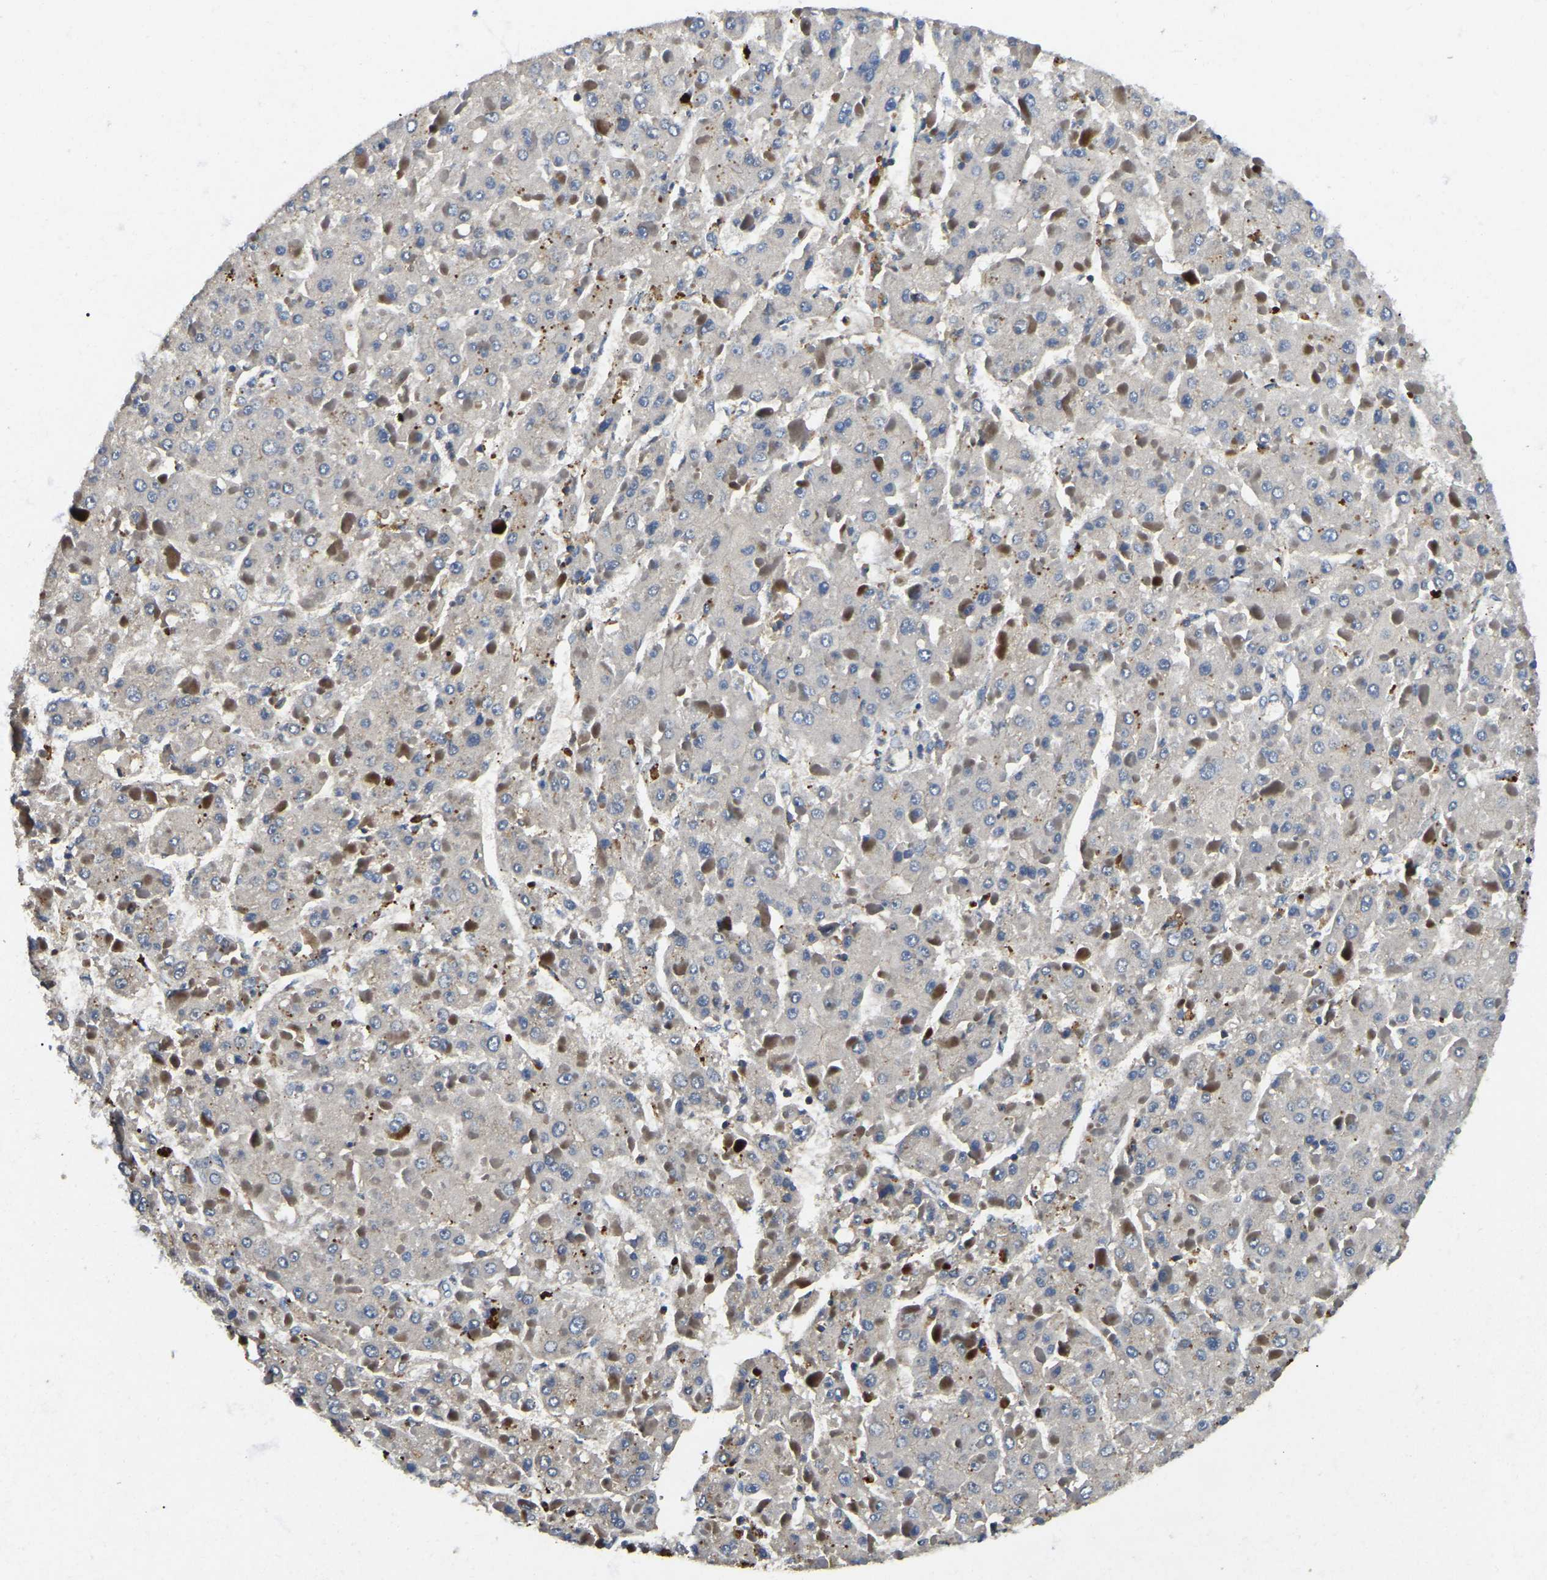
{"staining": {"intensity": "negative", "quantity": "none", "location": "none"}, "tissue": "liver cancer", "cell_type": "Tumor cells", "image_type": "cancer", "snomed": [{"axis": "morphology", "description": "Carcinoma, Hepatocellular, NOS"}, {"axis": "topography", "description": "Liver"}], "caption": "Immunohistochemistry (IHC) photomicrograph of liver hepatocellular carcinoma stained for a protein (brown), which demonstrates no expression in tumor cells.", "gene": "SMPD2", "patient": {"sex": "female", "age": 73}}